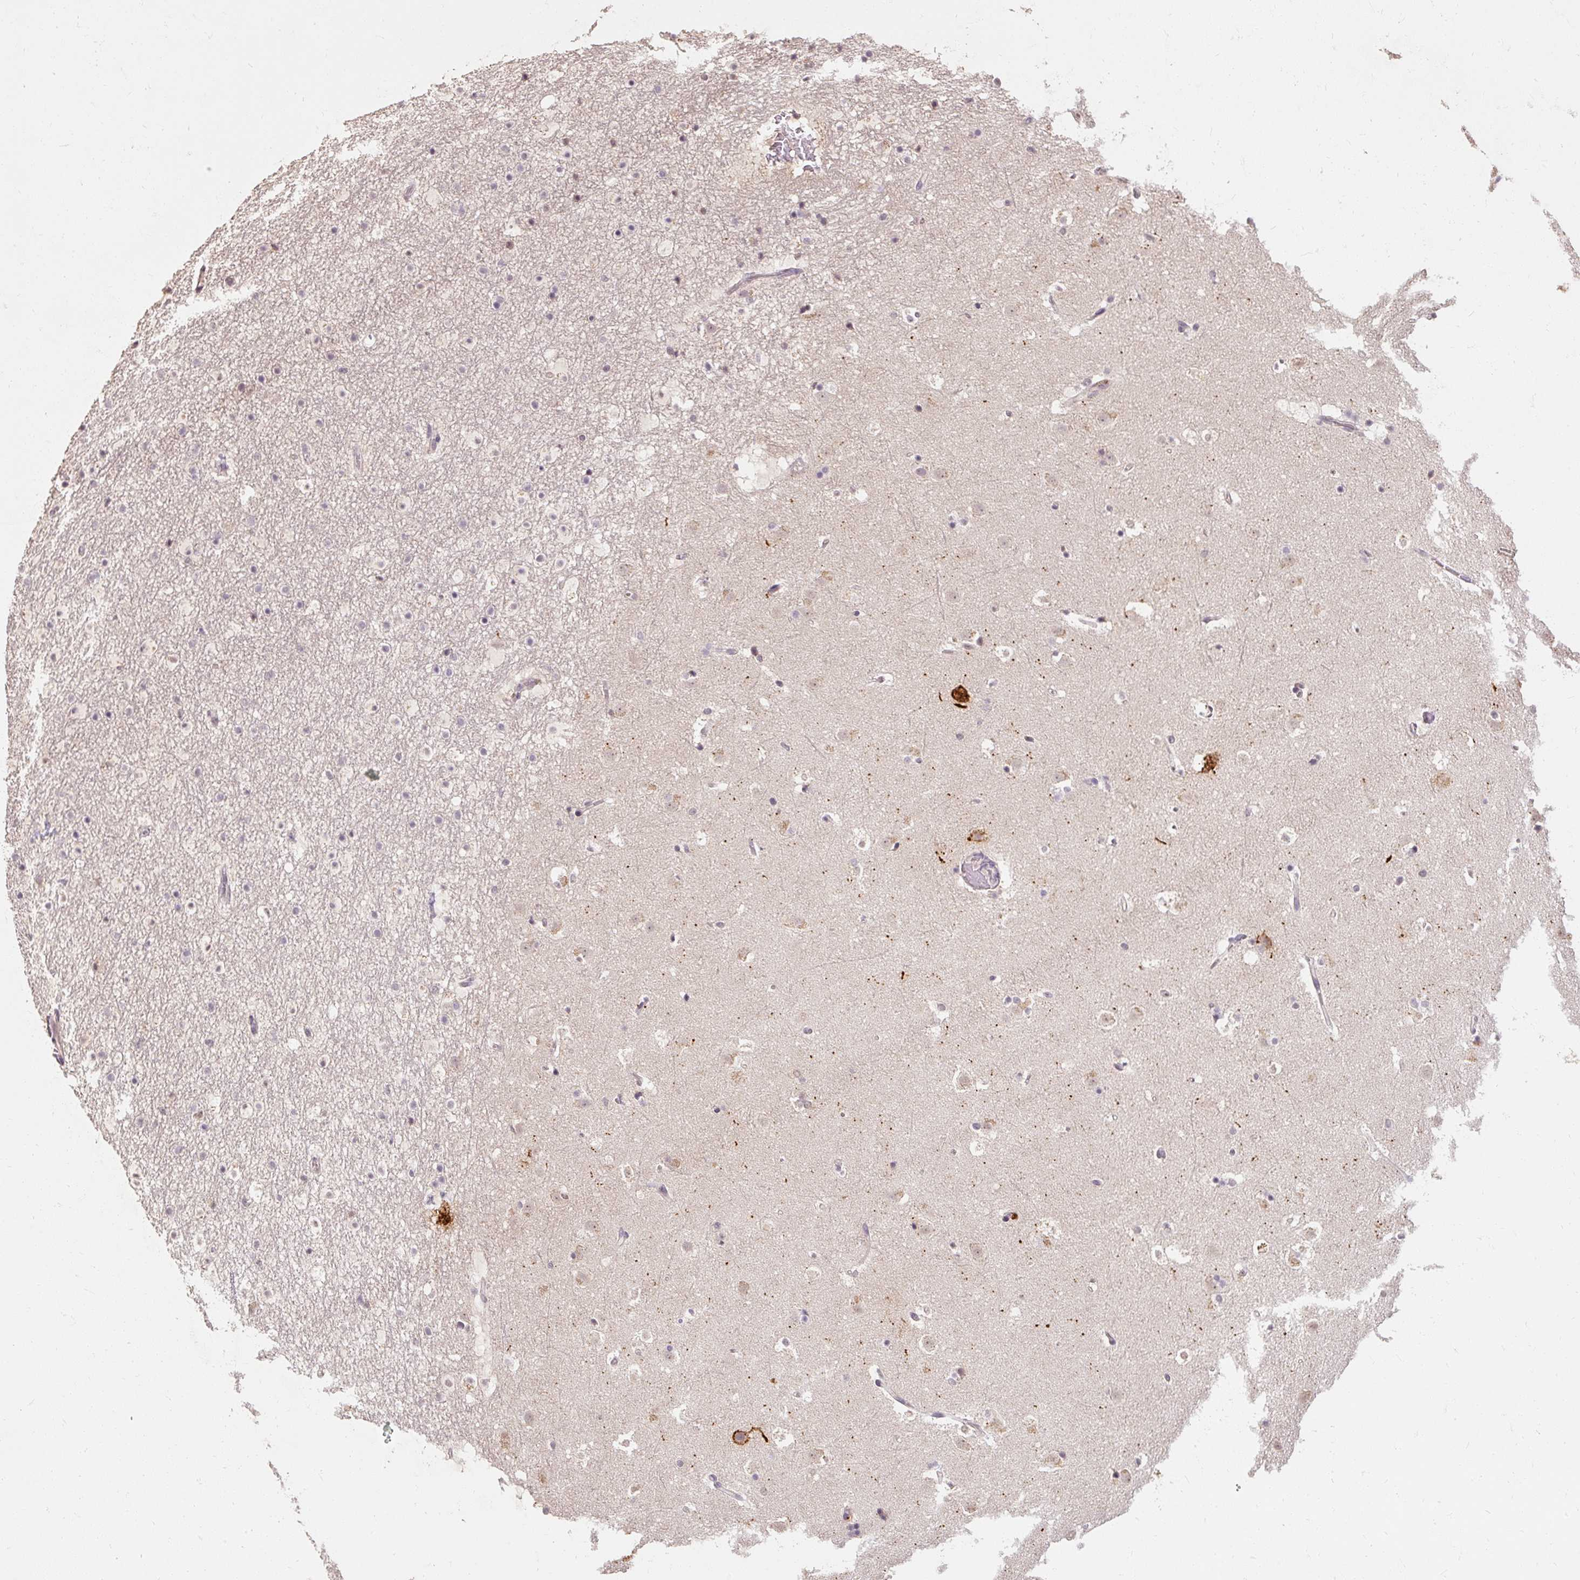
{"staining": {"intensity": "negative", "quantity": "none", "location": "none"}, "tissue": "caudate", "cell_type": "Glial cells", "image_type": "normal", "snomed": [{"axis": "morphology", "description": "Normal tissue, NOS"}, {"axis": "topography", "description": "Lateral ventricle wall"}], "caption": "The micrograph shows no staining of glial cells in unremarkable caudate. (DAB (3,3'-diaminobenzidine) IHC visualized using brightfield microscopy, high magnification).", "gene": "CFAP65", "patient": {"sex": "male", "age": 37}}